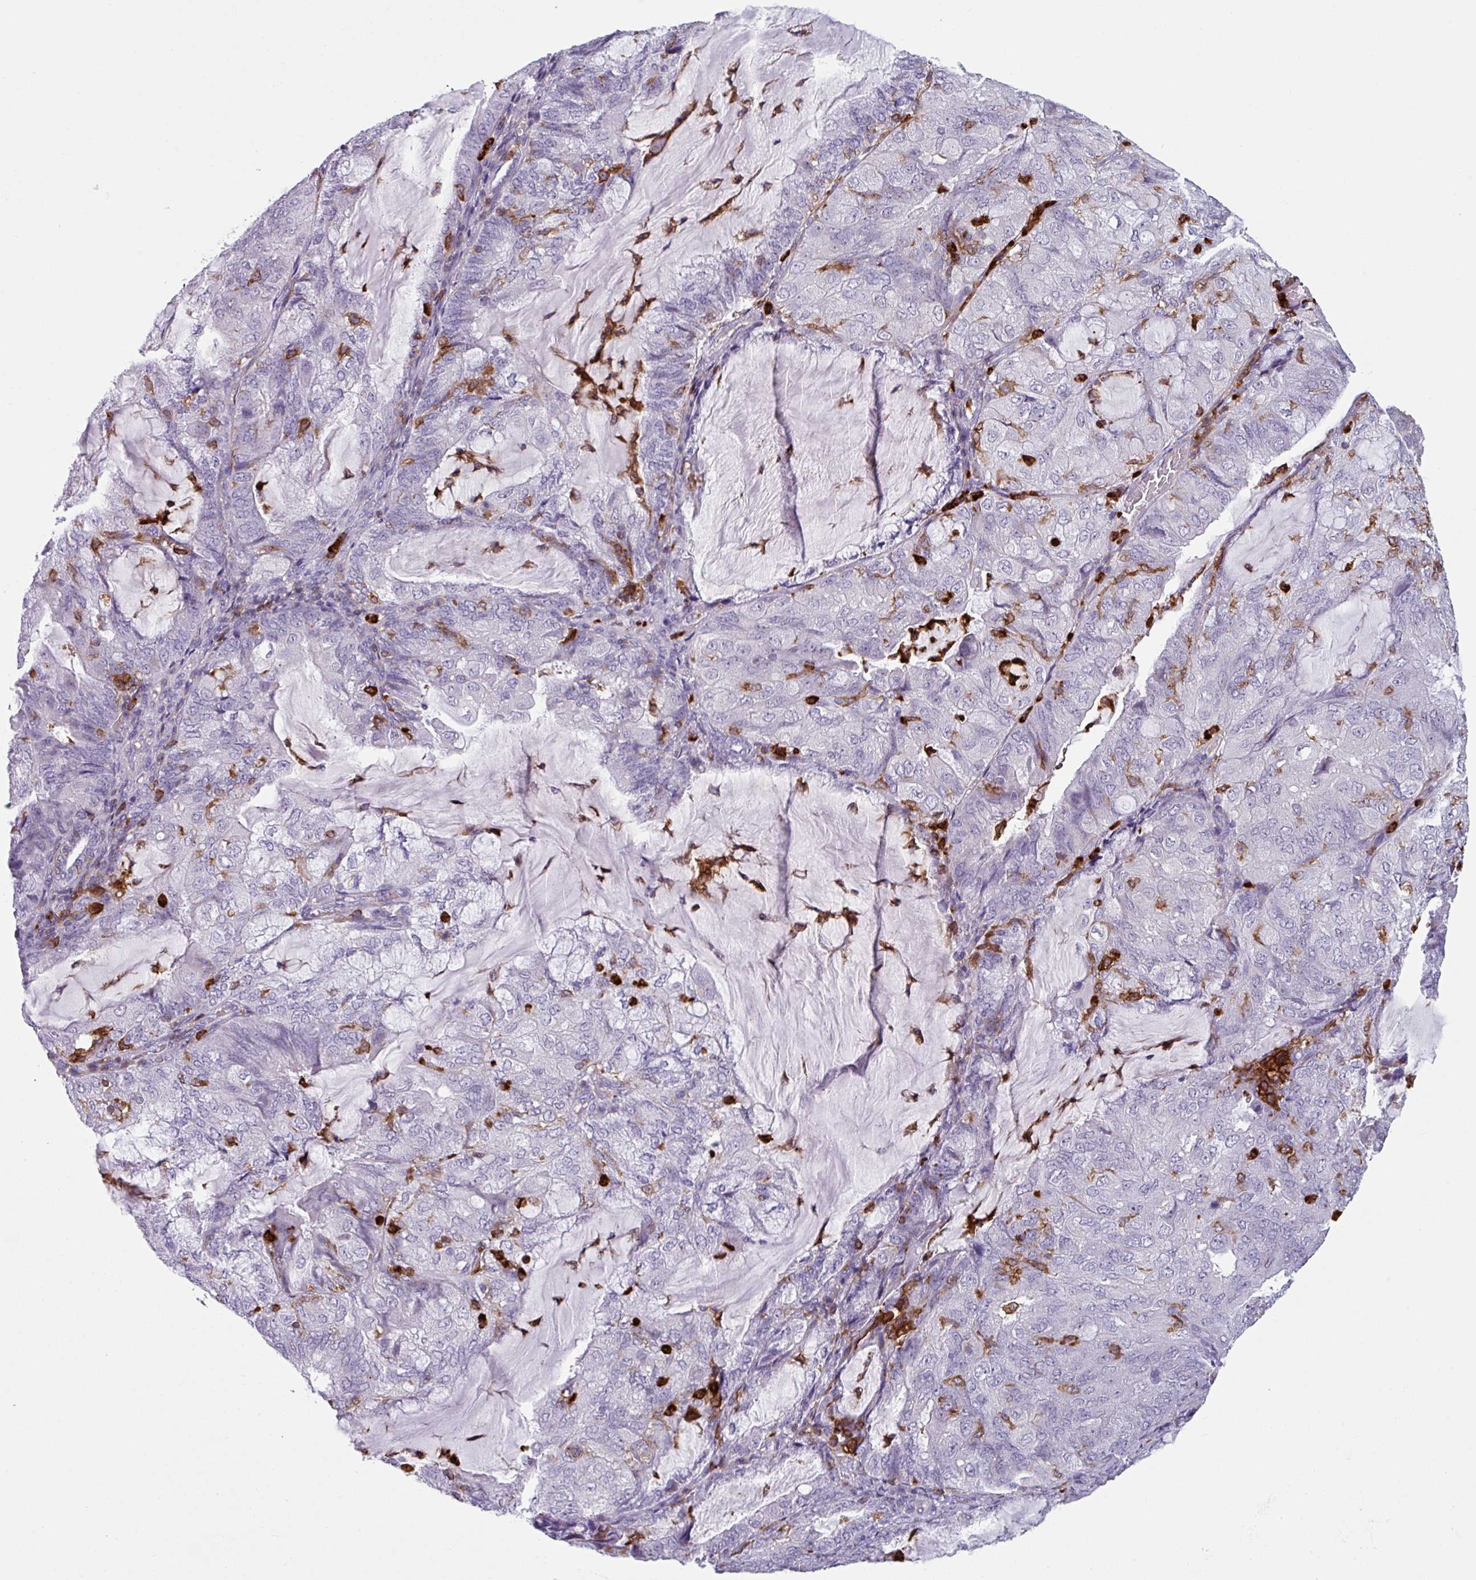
{"staining": {"intensity": "negative", "quantity": "none", "location": "none"}, "tissue": "endometrial cancer", "cell_type": "Tumor cells", "image_type": "cancer", "snomed": [{"axis": "morphology", "description": "Adenocarcinoma, NOS"}, {"axis": "topography", "description": "Endometrium"}], "caption": "Protein analysis of endometrial adenocarcinoma exhibits no significant staining in tumor cells.", "gene": "EXOSC5", "patient": {"sex": "female", "age": 81}}